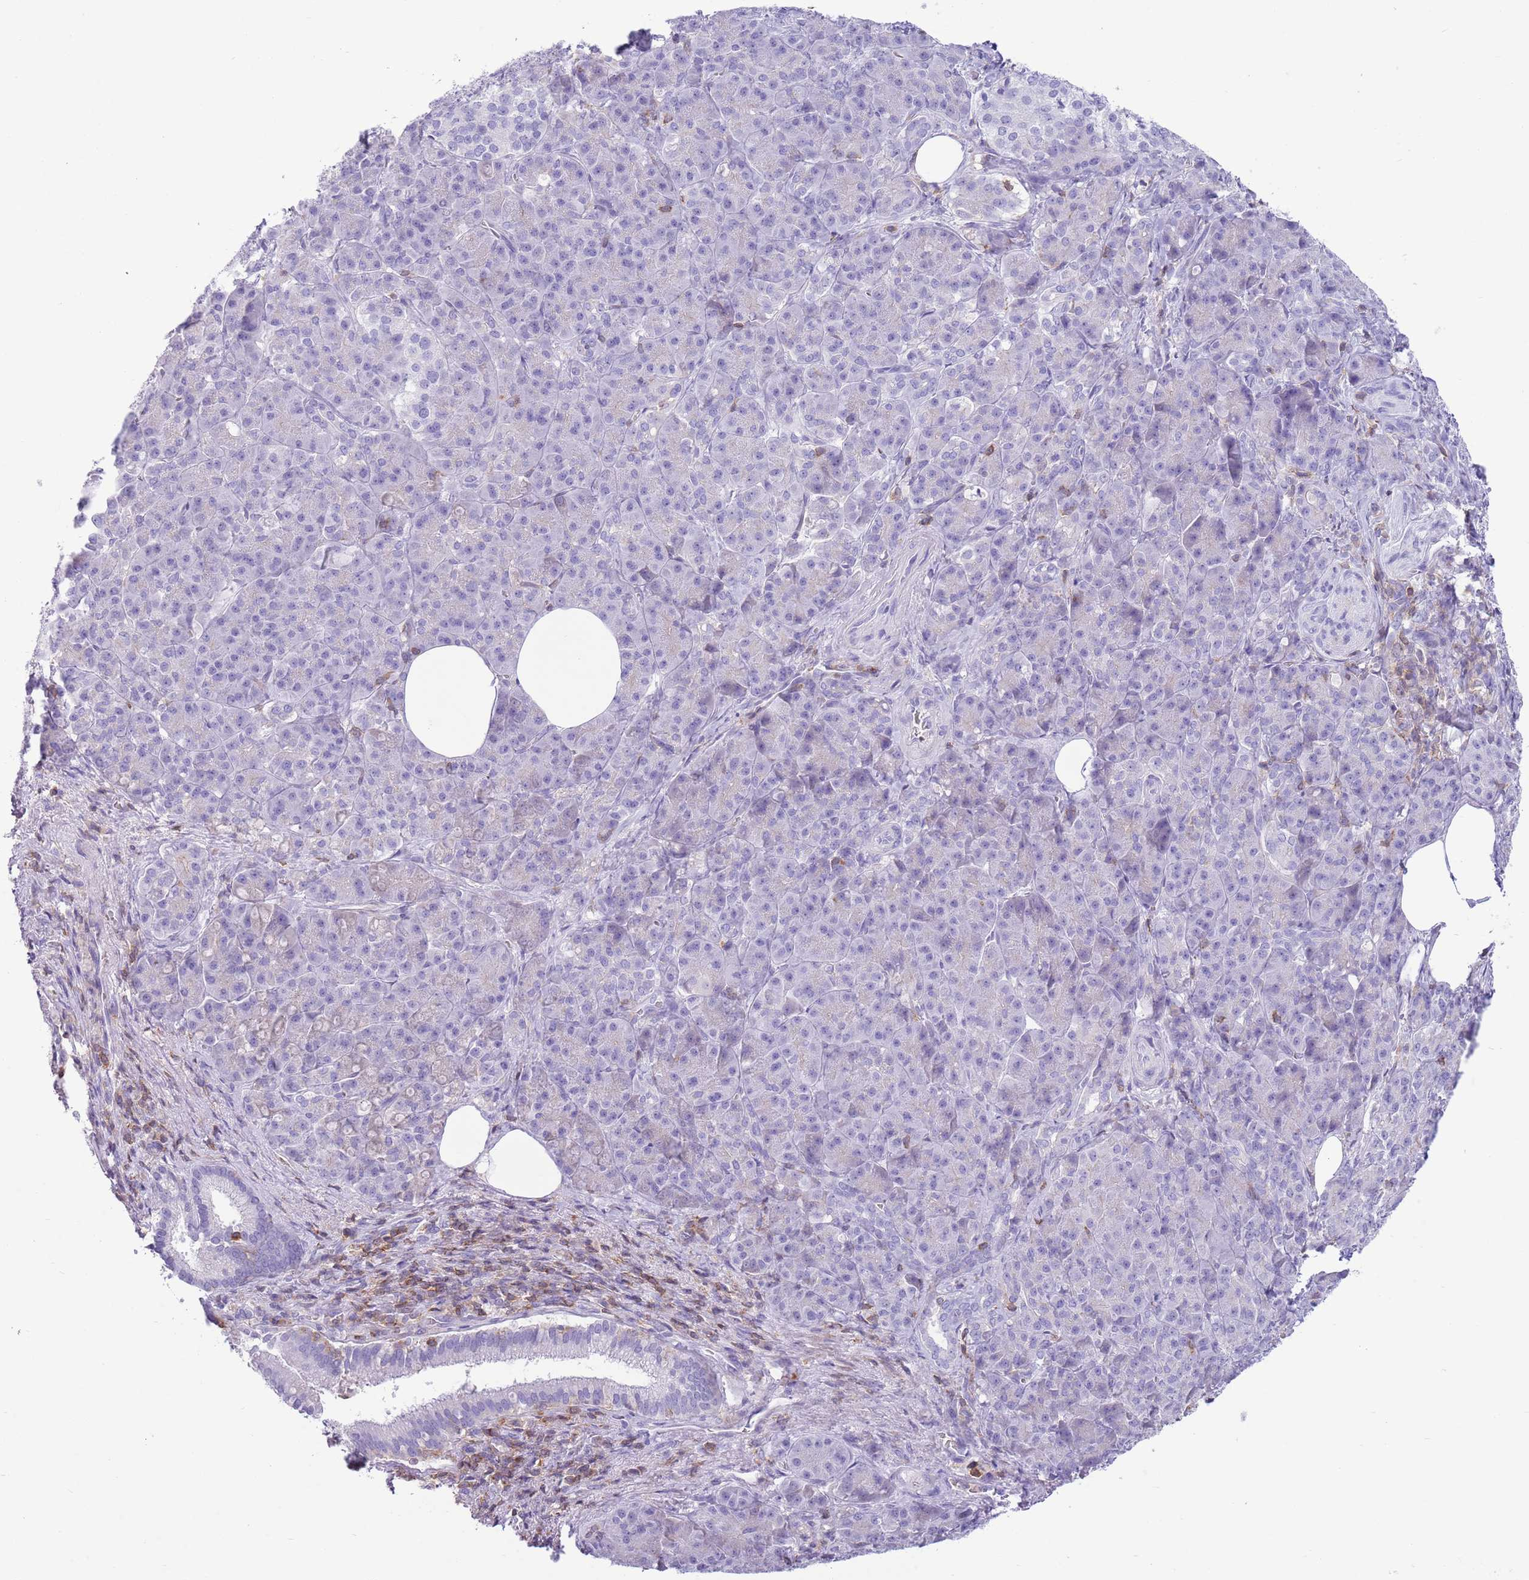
{"staining": {"intensity": "negative", "quantity": "none", "location": "none"}, "tissue": "pancreatic cancer", "cell_type": "Tumor cells", "image_type": "cancer", "snomed": [{"axis": "morphology", "description": "Adenocarcinoma, NOS"}, {"axis": "topography", "description": "Pancreas"}], "caption": "DAB immunohistochemical staining of pancreatic cancer demonstrates no significant expression in tumor cells. (Immunohistochemistry (ihc), brightfield microscopy, high magnification).", "gene": "OR4Q3", "patient": {"sex": "male", "age": 57}}